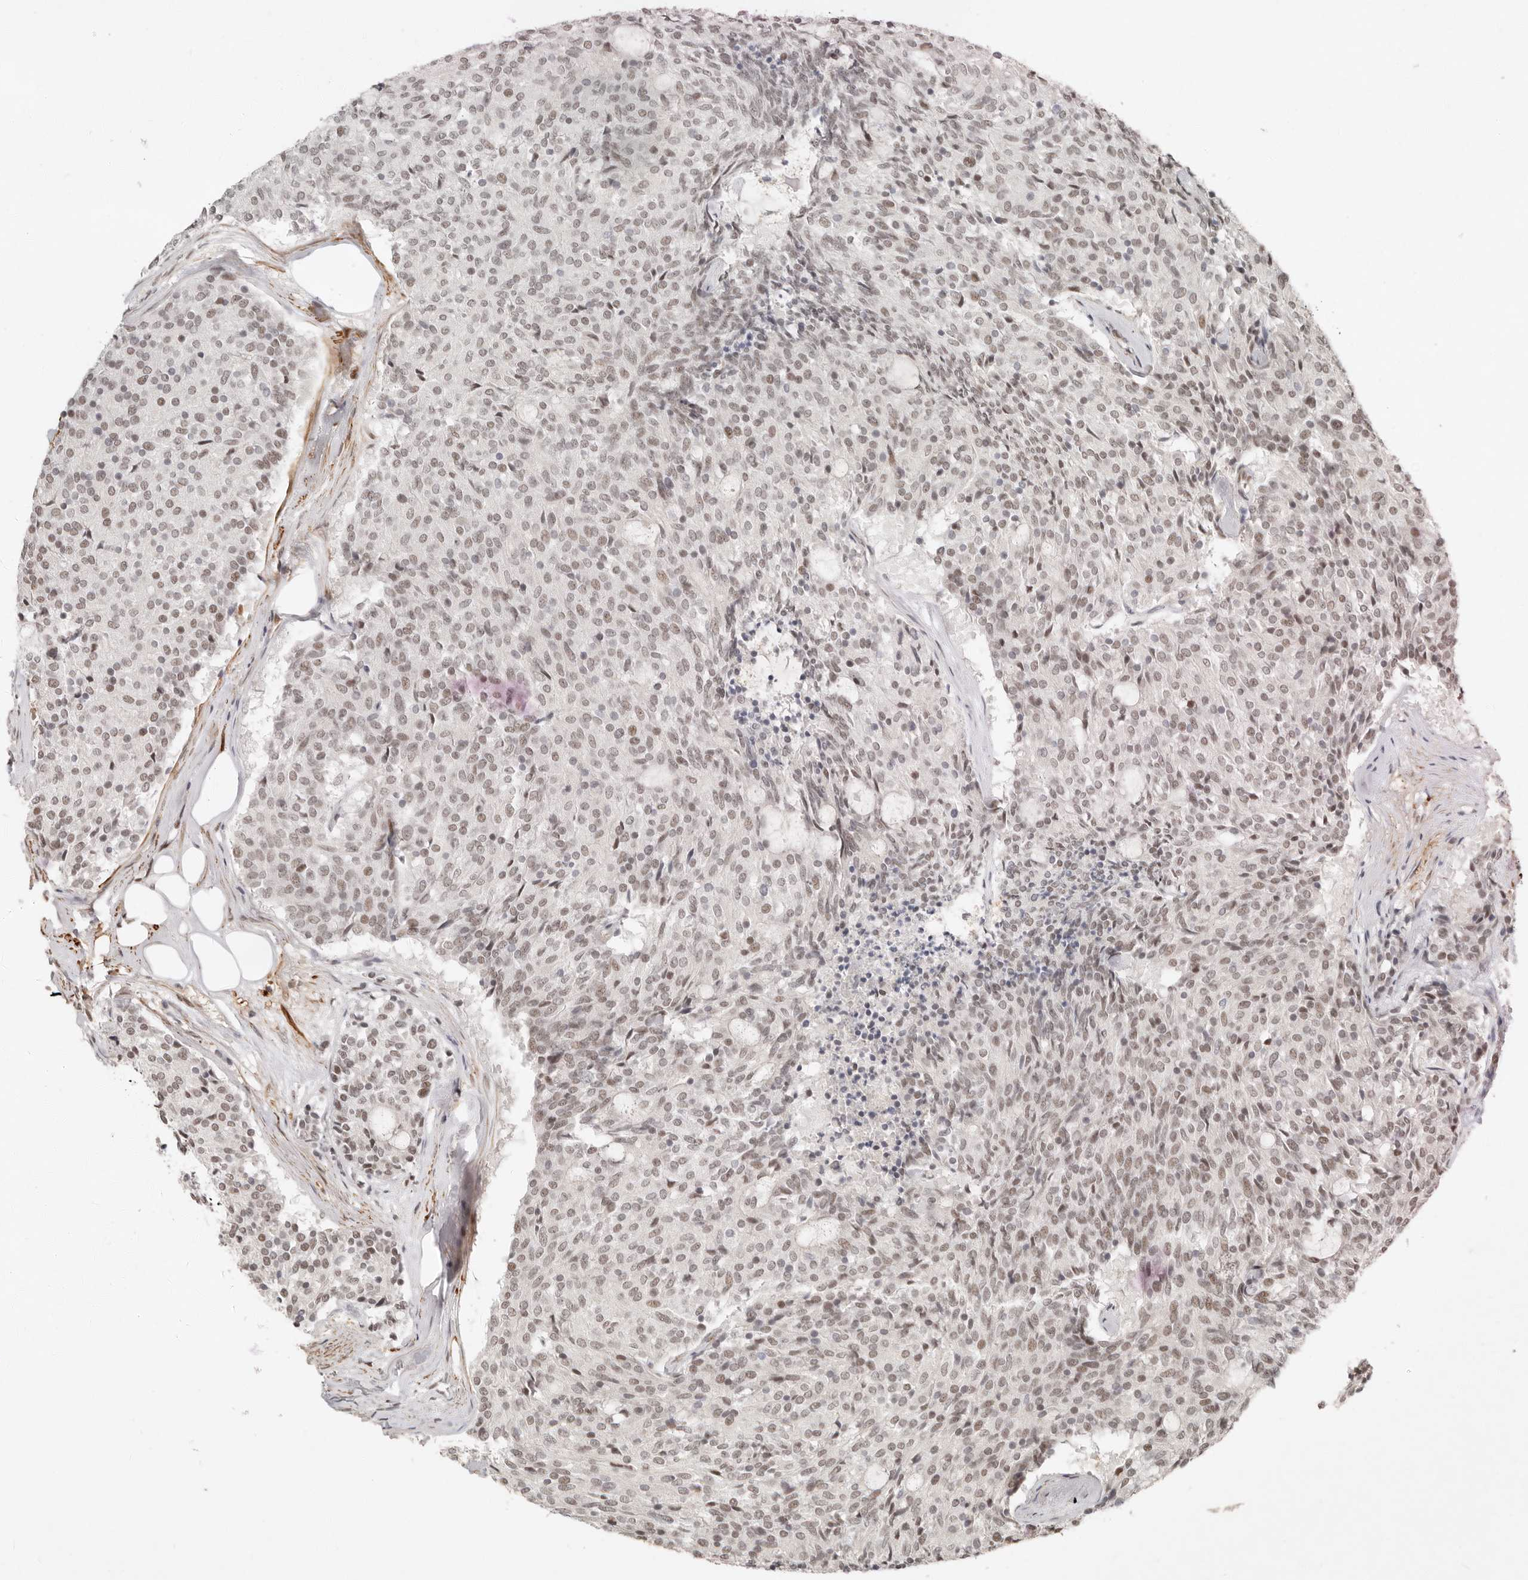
{"staining": {"intensity": "weak", "quantity": "25%-75%", "location": "nuclear"}, "tissue": "carcinoid", "cell_type": "Tumor cells", "image_type": "cancer", "snomed": [{"axis": "morphology", "description": "Carcinoid, malignant, NOS"}, {"axis": "topography", "description": "Pancreas"}], "caption": "Carcinoid stained with a brown dye reveals weak nuclear positive expression in about 25%-75% of tumor cells.", "gene": "GABPA", "patient": {"sex": "female", "age": 54}}